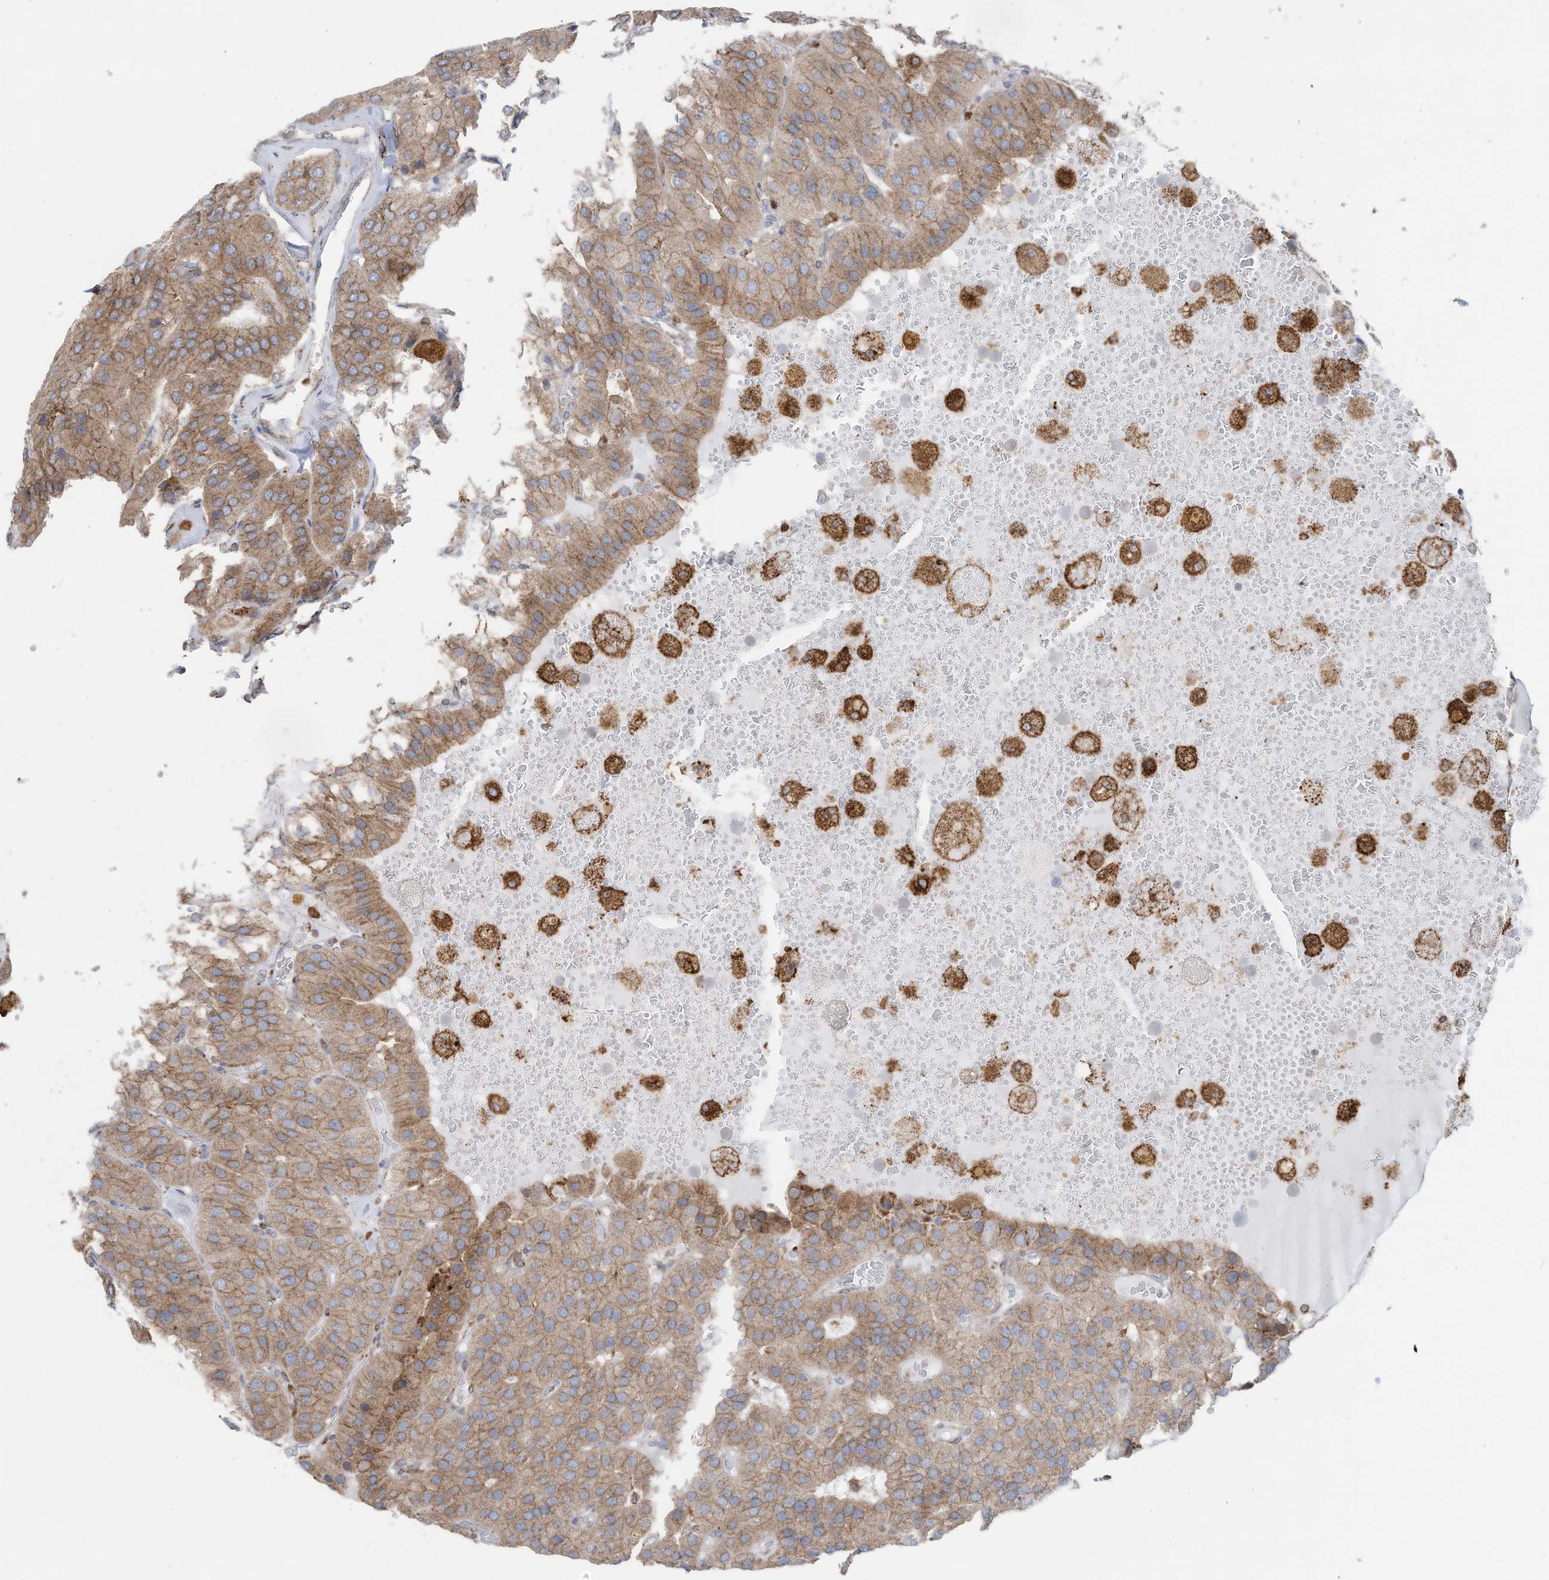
{"staining": {"intensity": "moderate", "quantity": ">75%", "location": "cytoplasmic/membranous"}, "tissue": "parathyroid gland", "cell_type": "Glandular cells", "image_type": "normal", "snomed": [{"axis": "morphology", "description": "Normal tissue, NOS"}, {"axis": "morphology", "description": "Adenoma, NOS"}, {"axis": "topography", "description": "Parathyroid gland"}], "caption": "Moderate cytoplasmic/membranous positivity for a protein is identified in about >75% of glandular cells of benign parathyroid gland using immunohistochemistry.", "gene": "ZNF354C", "patient": {"sex": "female", "age": 86}}